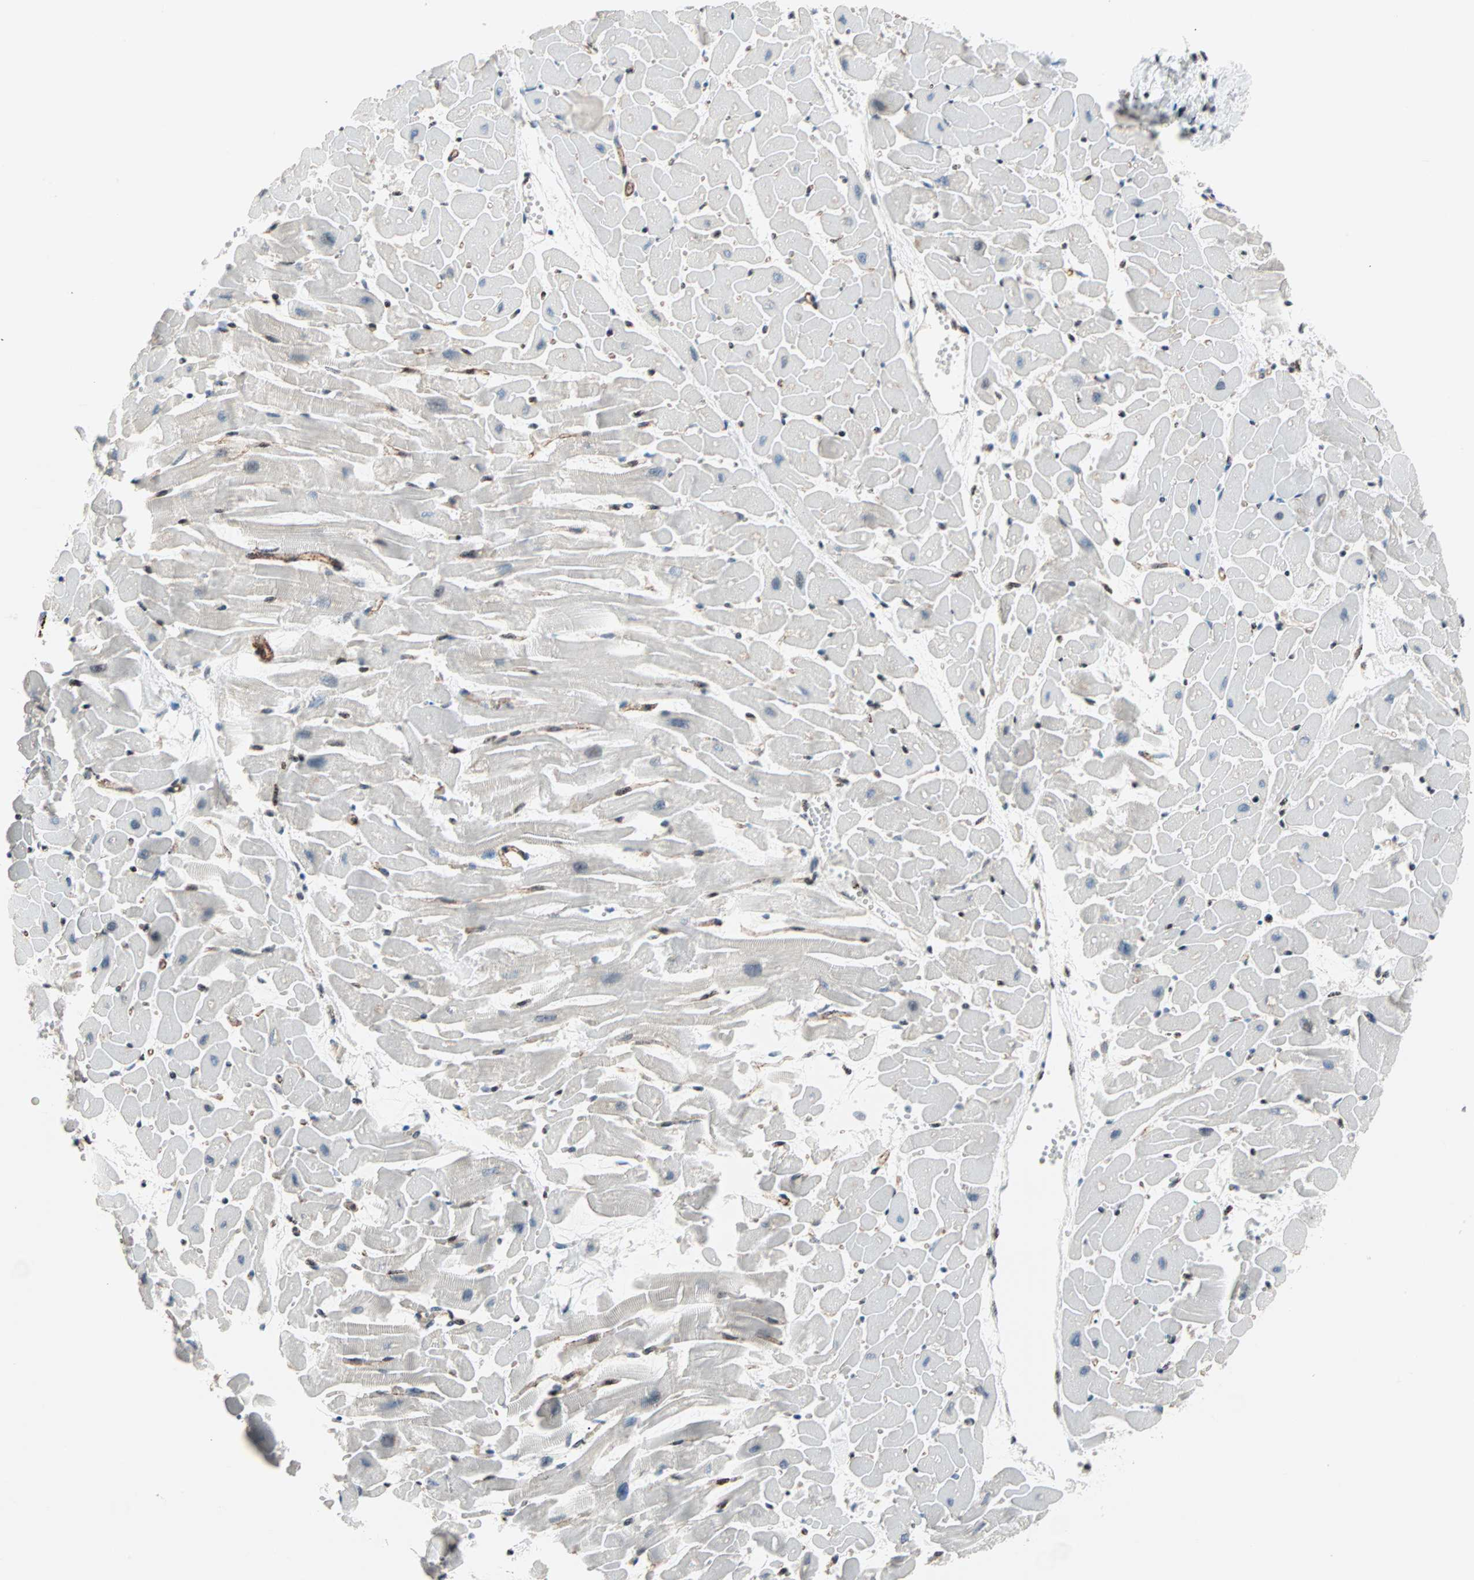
{"staining": {"intensity": "negative", "quantity": "none", "location": "none"}, "tissue": "heart muscle", "cell_type": "Cardiomyocytes", "image_type": "normal", "snomed": [{"axis": "morphology", "description": "Normal tissue, NOS"}, {"axis": "topography", "description": "Heart"}], "caption": "Heart muscle stained for a protein using IHC shows no positivity cardiomyocytes.", "gene": "CENPA", "patient": {"sex": "female", "age": 19}}